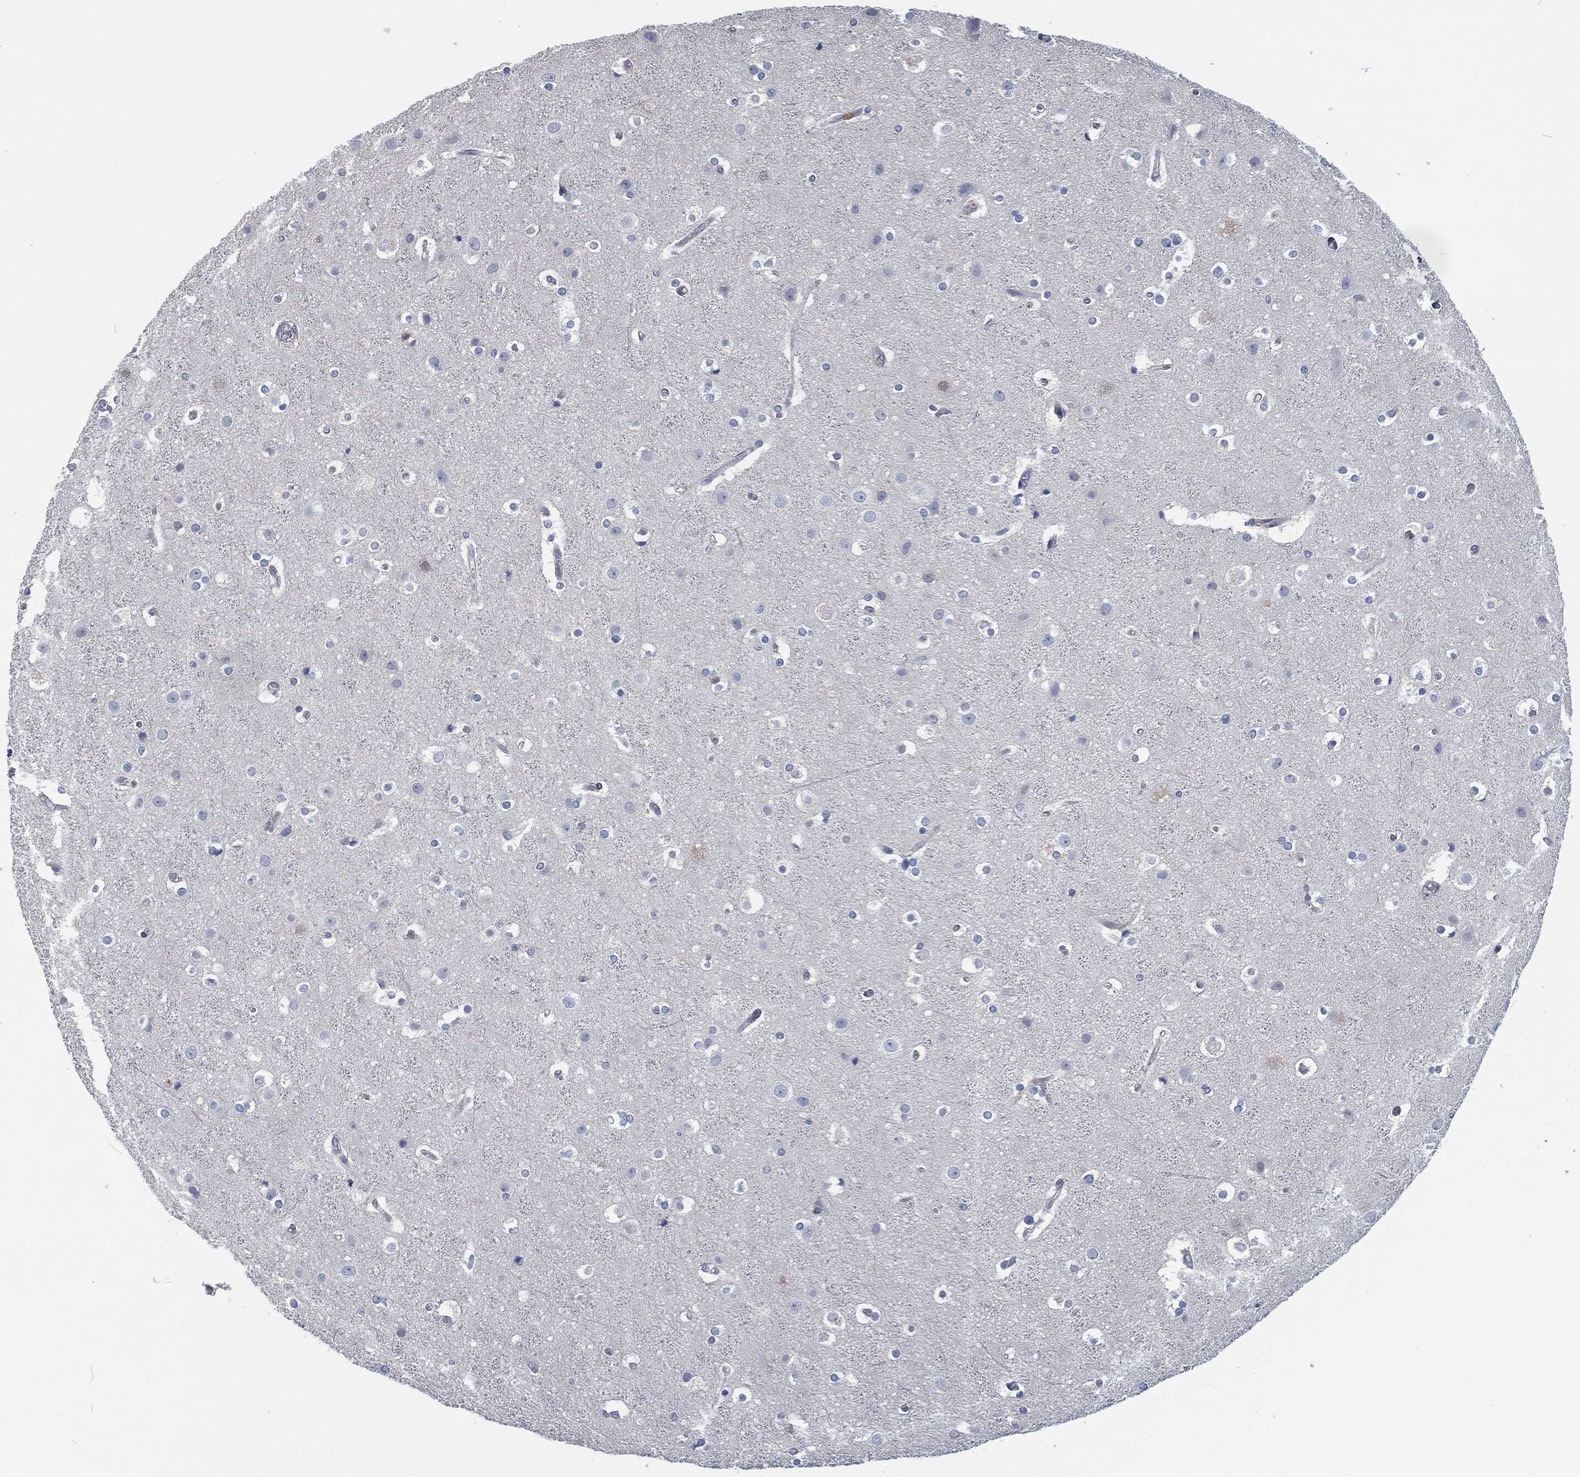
{"staining": {"intensity": "negative", "quantity": "none", "location": "none"}, "tissue": "cerebral cortex", "cell_type": "Endothelial cells", "image_type": "normal", "snomed": [{"axis": "morphology", "description": "Normal tissue, NOS"}, {"axis": "topography", "description": "Cerebral cortex"}], "caption": "Immunohistochemistry of normal human cerebral cortex shows no positivity in endothelial cells.", "gene": "MPO", "patient": {"sex": "female", "age": 52}}